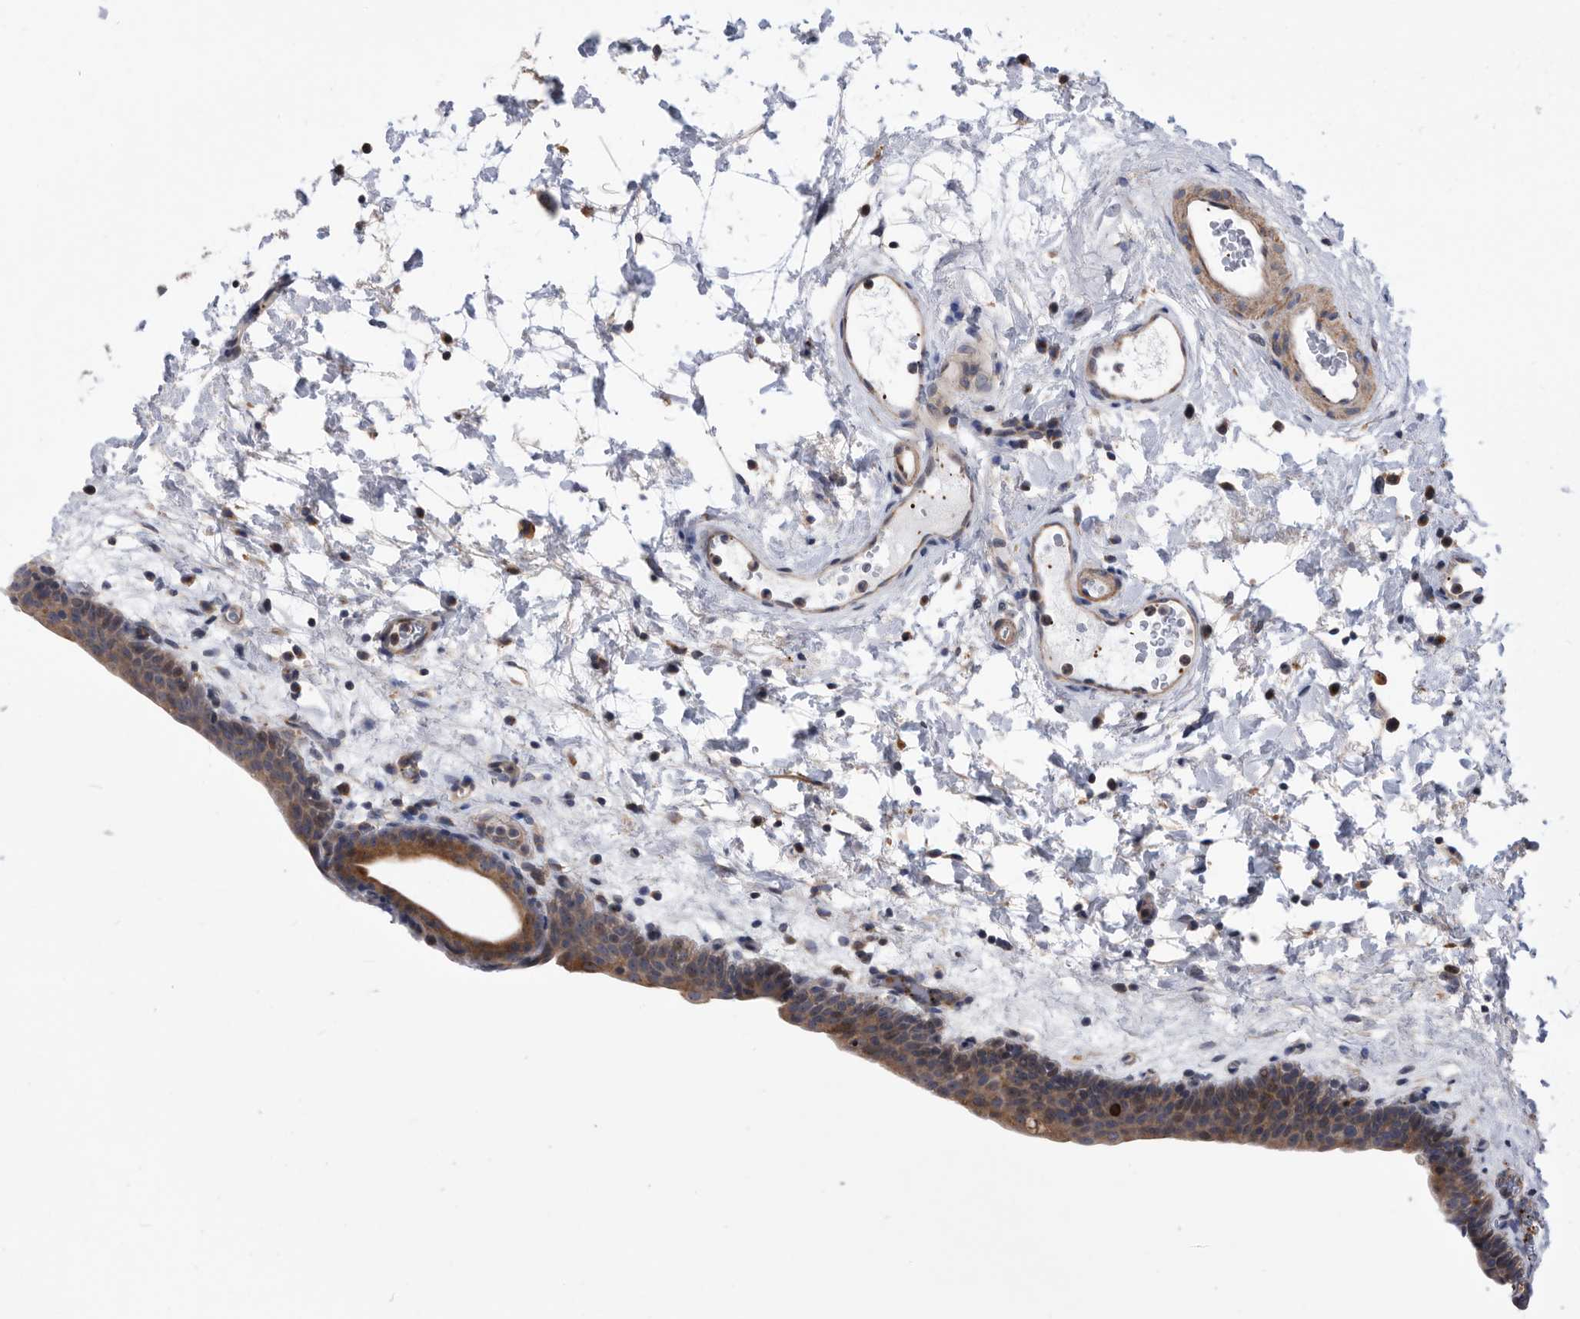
{"staining": {"intensity": "moderate", "quantity": "25%-75%", "location": "cytoplasmic/membranous"}, "tissue": "urinary bladder", "cell_type": "Urothelial cells", "image_type": "normal", "snomed": [{"axis": "morphology", "description": "Normal tissue, NOS"}, {"axis": "topography", "description": "Urinary bladder"}], "caption": "Immunohistochemistry photomicrograph of benign urinary bladder: urinary bladder stained using immunohistochemistry (IHC) demonstrates medium levels of moderate protein expression localized specifically in the cytoplasmic/membranous of urothelial cells, appearing as a cytoplasmic/membranous brown color.", "gene": "BAIAP3", "patient": {"sex": "male", "age": 83}}